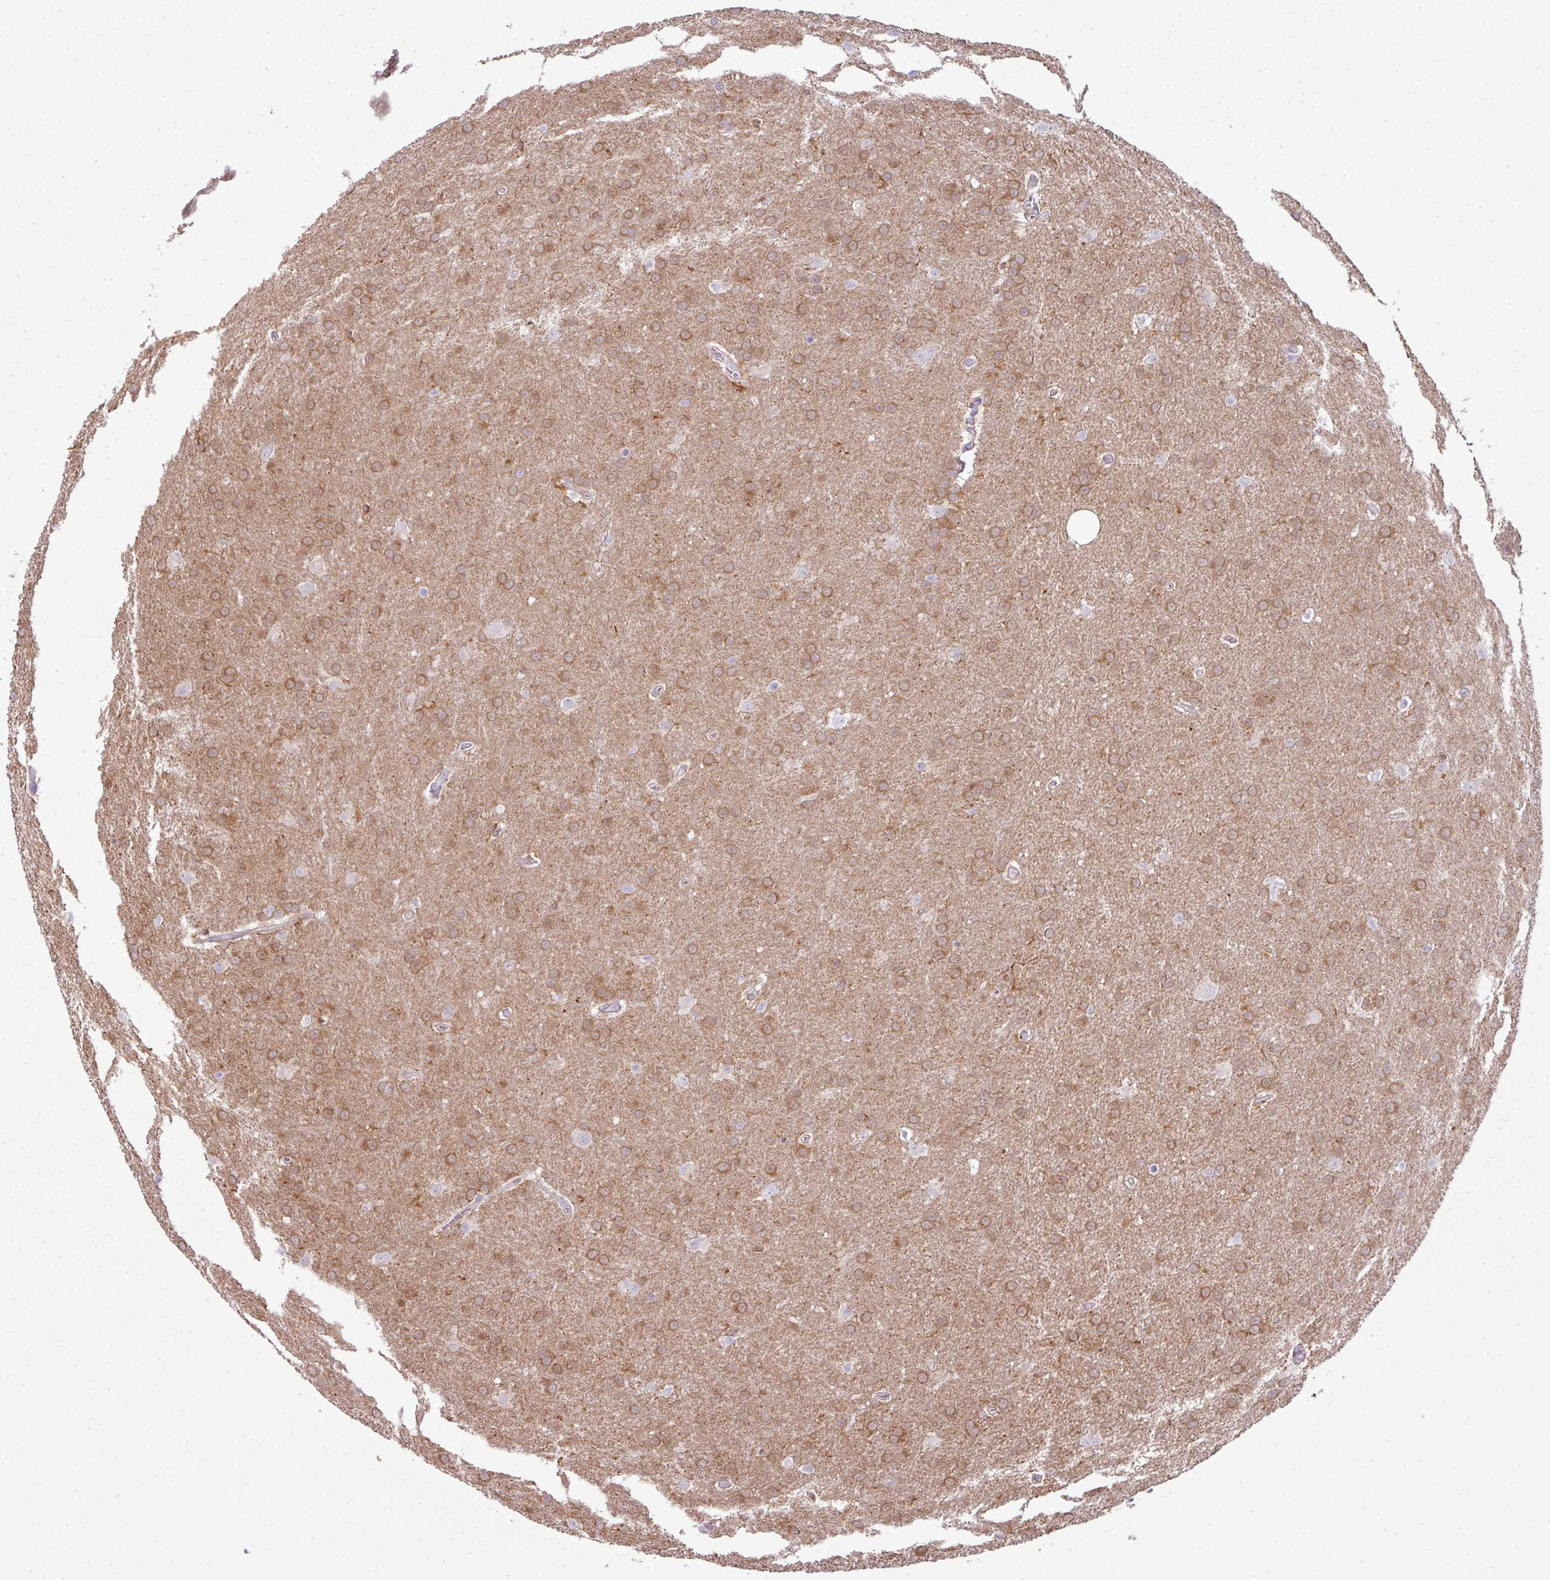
{"staining": {"intensity": "moderate", "quantity": "25%-75%", "location": "cytoplasmic/membranous"}, "tissue": "glioma", "cell_type": "Tumor cells", "image_type": "cancer", "snomed": [{"axis": "morphology", "description": "Glioma, malignant, Low grade"}, {"axis": "topography", "description": "Brain"}], "caption": "The immunohistochemical stain labels moderate cytoplasmic/membranous positivity in tumor cells of glioma tissue.", "gene": "COL8A1", "patient": {"sex": "female", "age": 32}}